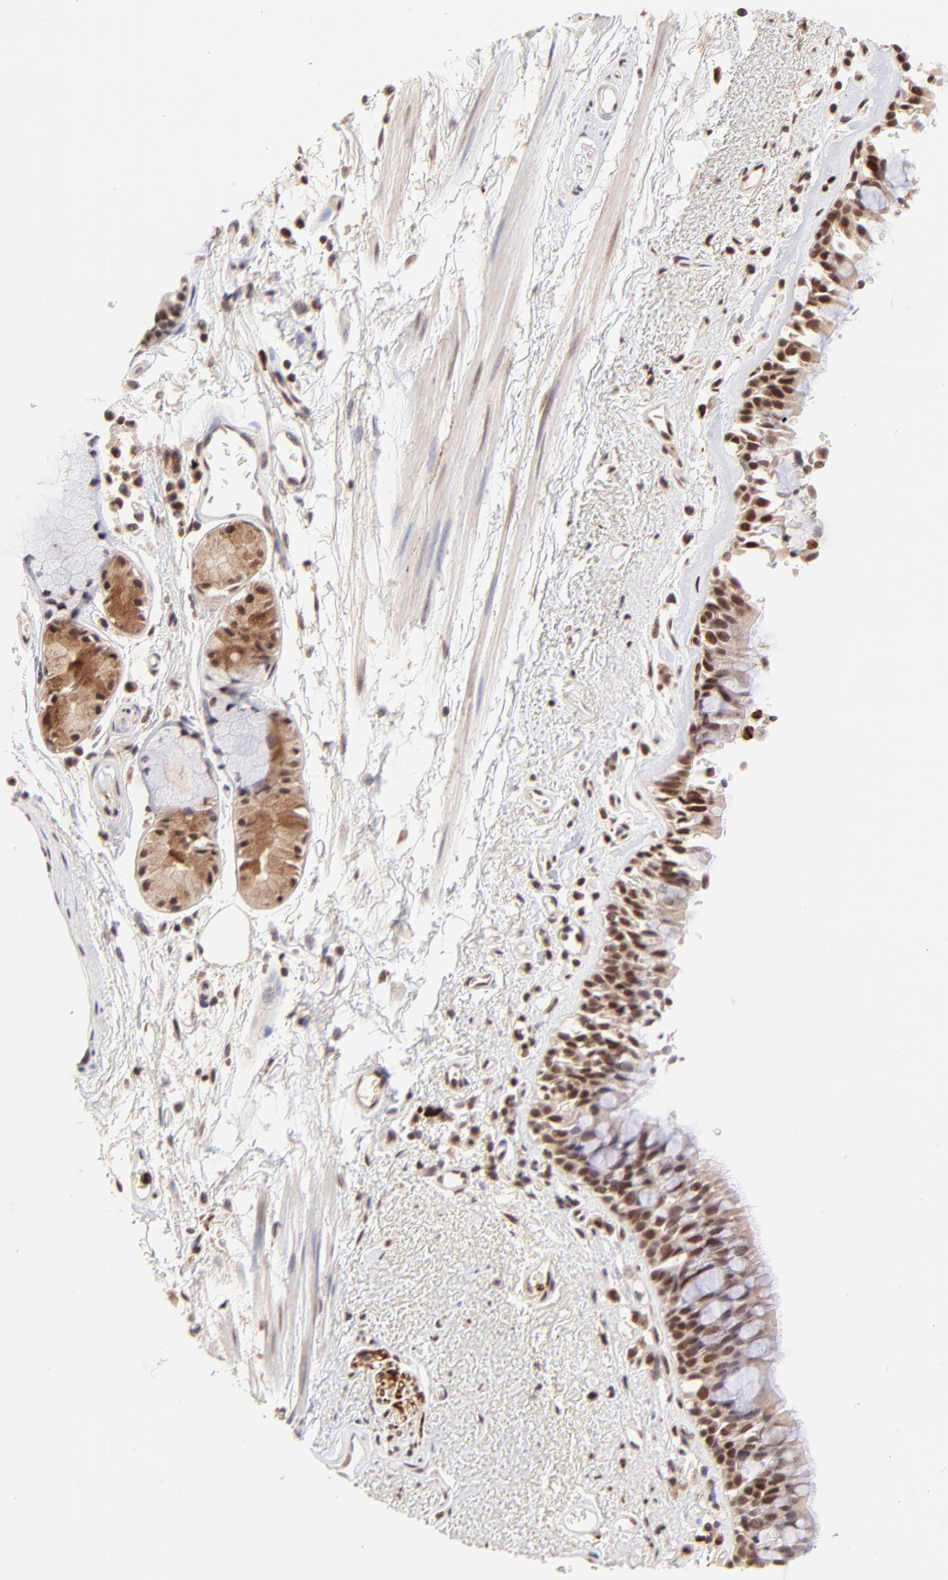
{"staining": {"intensity": "moderate", "quantity": ">75%", "location": "nuclear"}, "tissue": "bronchus", "cell_type": "Respiratory epithelial cells", "image_type": "normal", "snomed": [{"axis": "morphology", "description": "Normal tissue, NOS"}, {"axis": "morphology", "description": "Adenocarcinoma, NOS"}, {"axis": "topography", "description": "Bronchus"}, {"axis": "topography", "description": "Lung"}], "caption": "A brown stain shows moderate nuclear staining of a protein in respiratory epithelial cells of normal bronchus. (DAB IHC, brown staining for protein, blue staining for nuclei).", "gene": "MED12", "patient": {"sex": "male", "age": 71}}